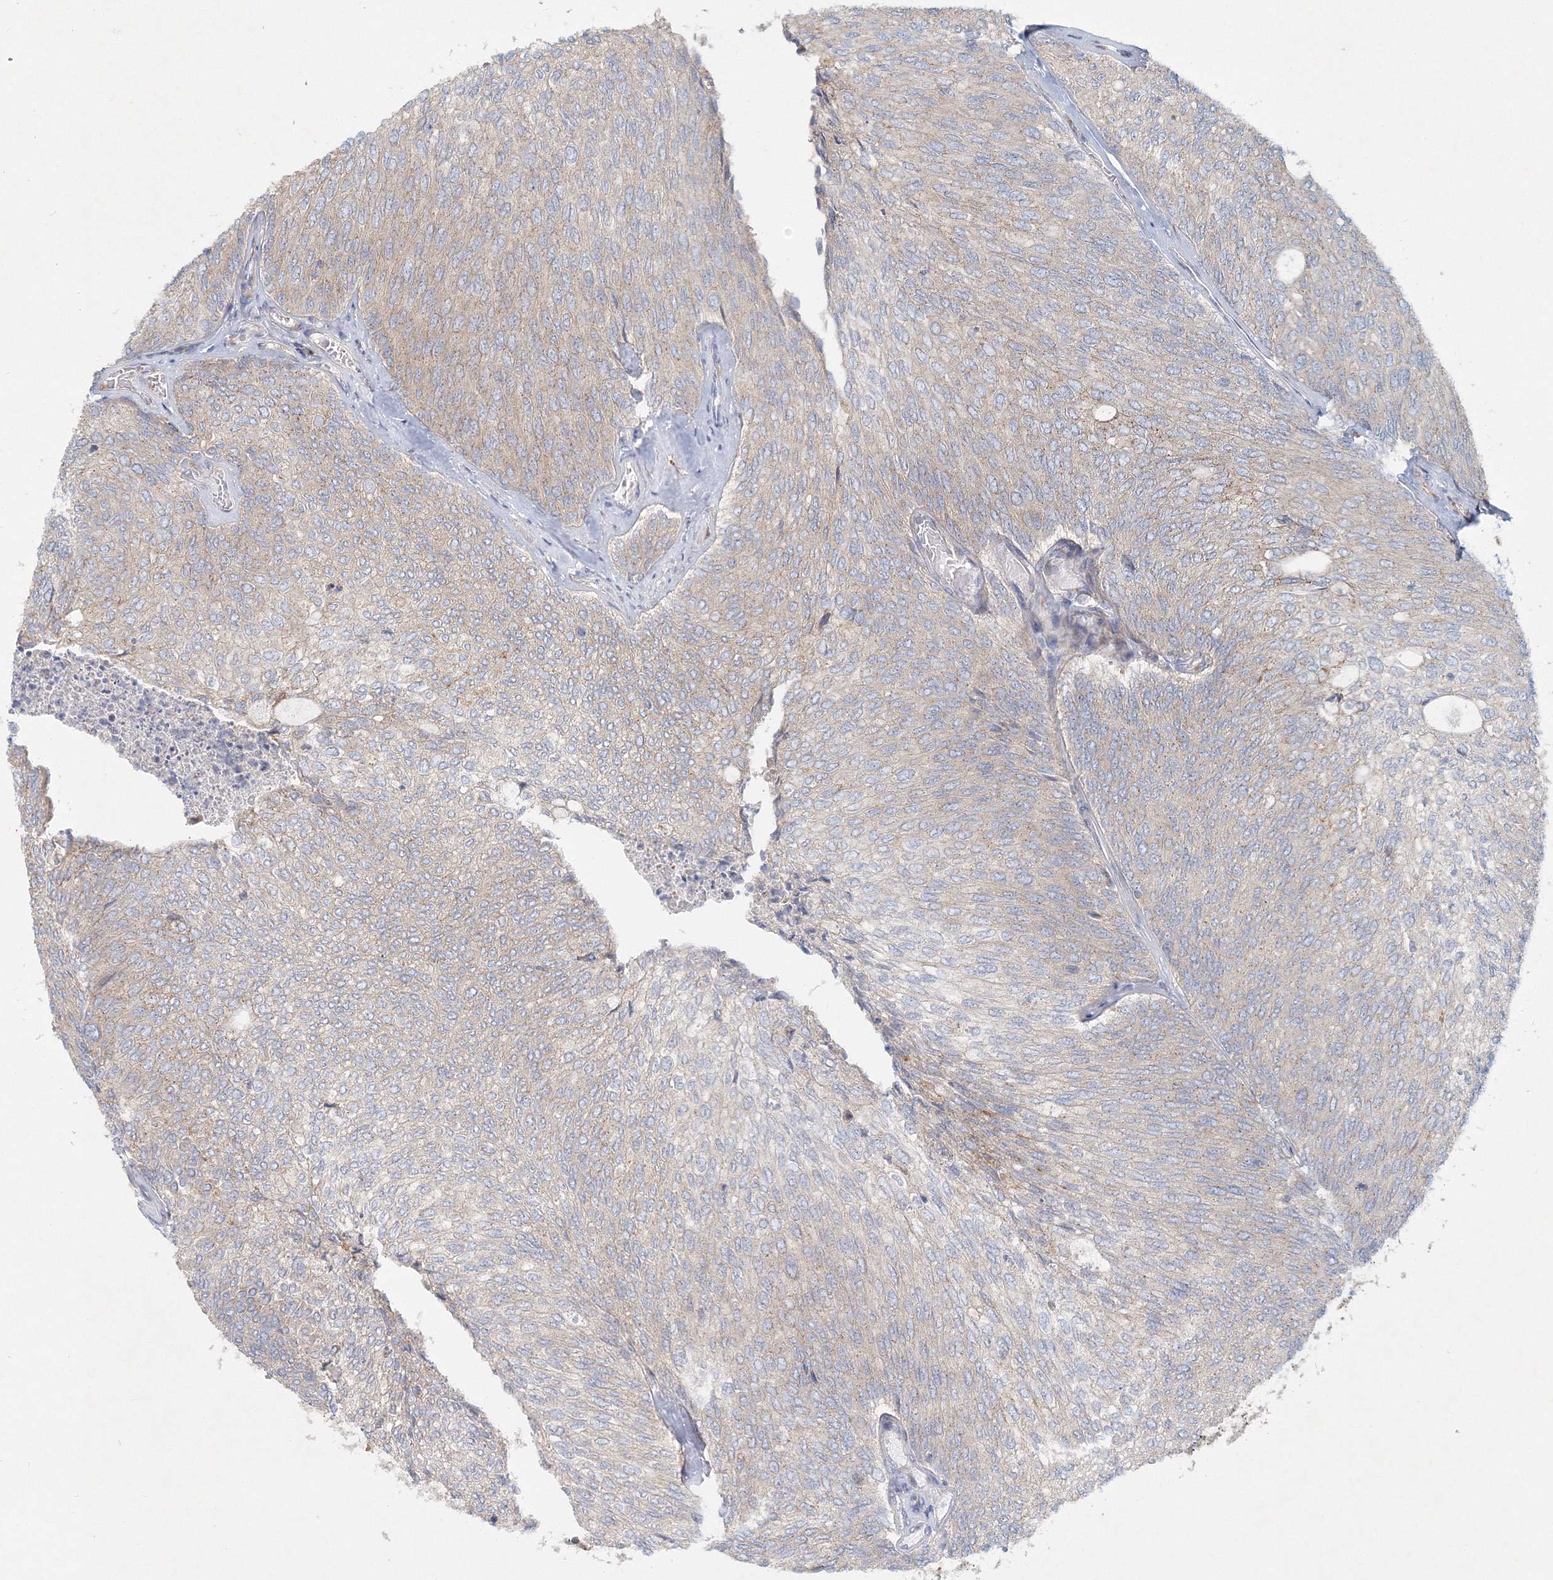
{"staining": {"intensity": "weak", "quantity": "<25%", "location": "cytoplasmic/membranous"}, "tissue": "urothelial cancer", "cell_type": "Tumor cells", "image_type": "cancer", "snomed": [{"axis": "morphology", "description": "Urothelial carcinoma, Low grade"}, {"axis": "topography", "description": "Urinary bladder"}], "caption": "High magnification brightfield microscopy of urothelial cancer stained with DAB (brown) and counterstained with hematoxylin (blue): tumor cells show no significant expression. (Brightfield microscopy of DAB (3,3'-diaminobenzidine) immunohistochemistry at high magnification).", "gene": "SEC23IP", "patient": {"sex": "female", "age": 79}}